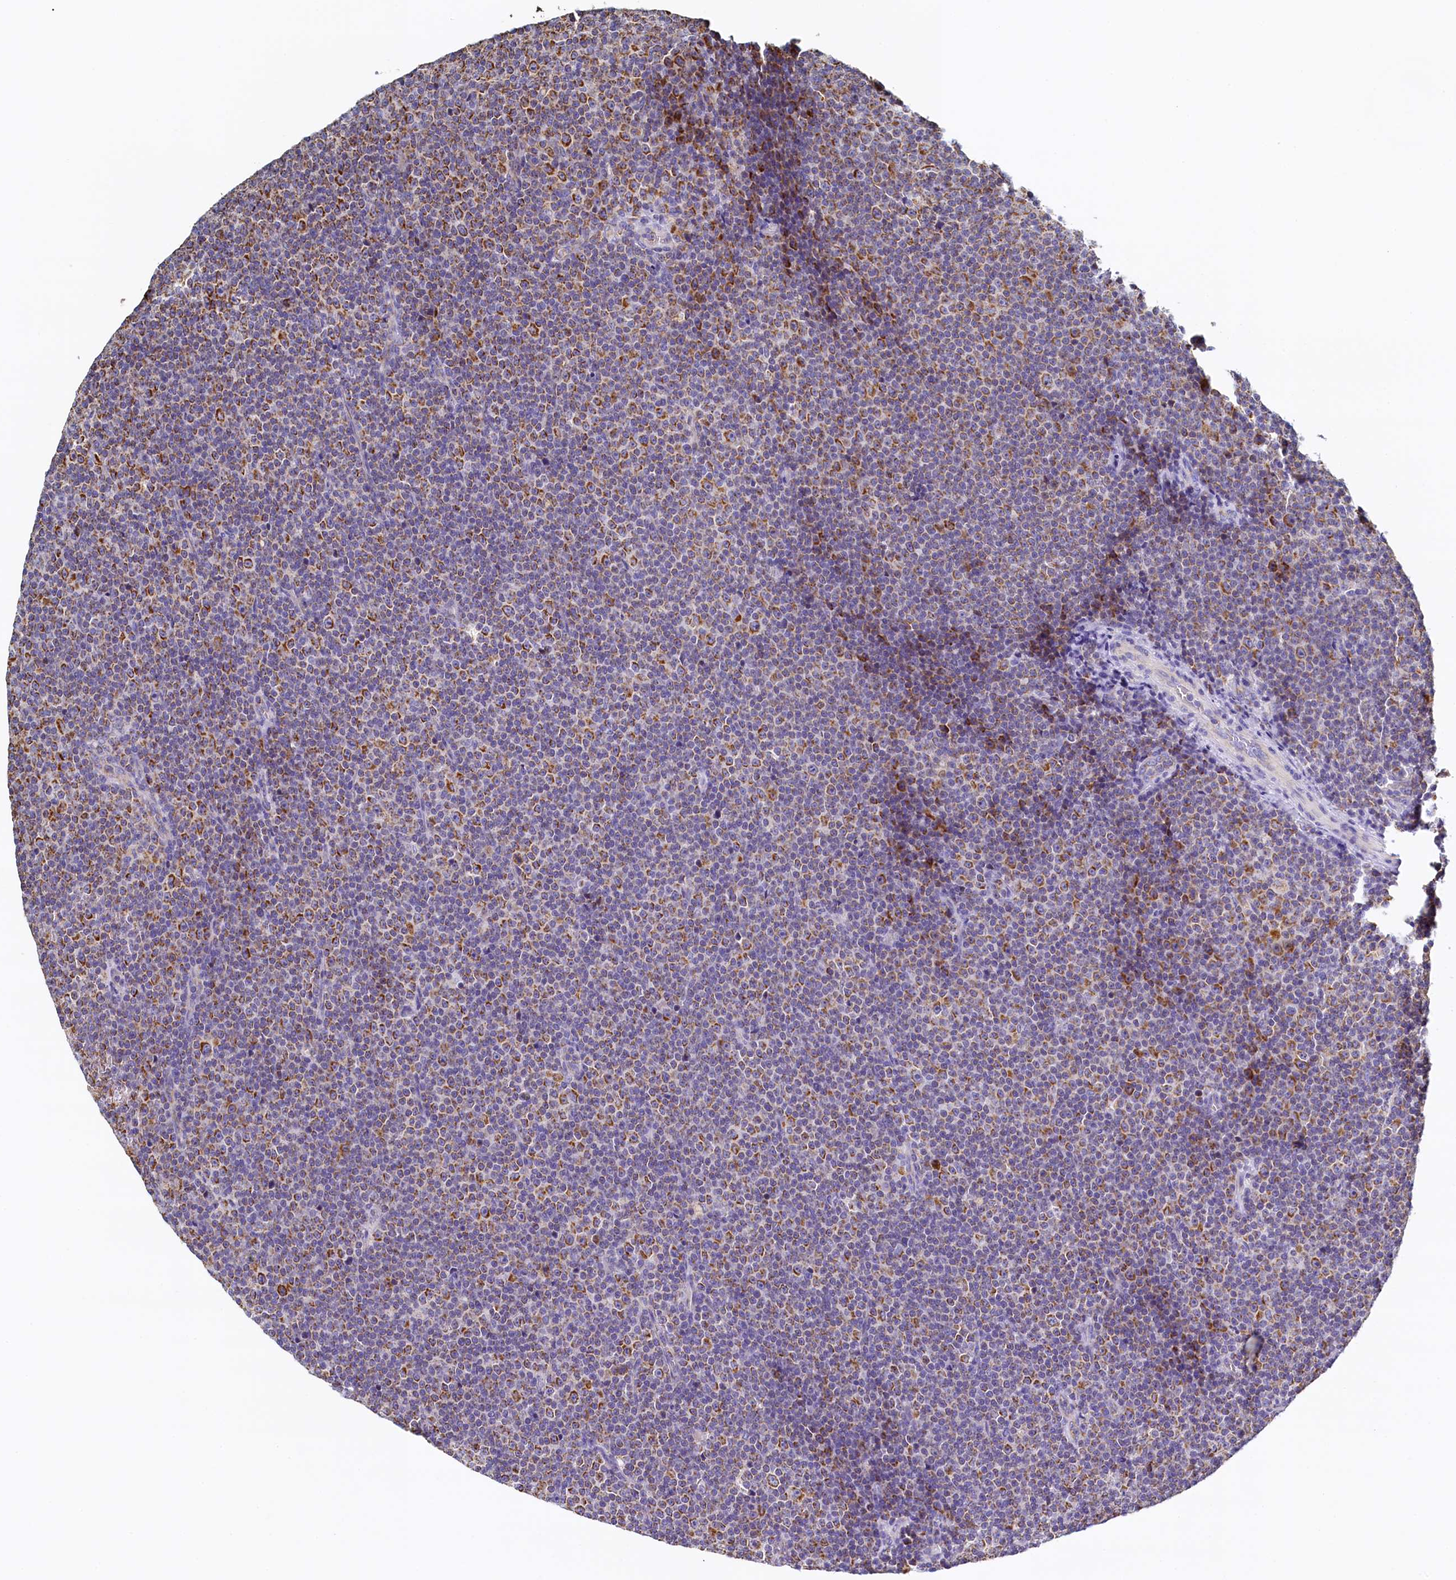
{"staining": {"intensity": "moderate", "quantity": ">75%", "location": "cytoplasmic/membranous"}, "tissue": "lymphoma", "cell_type": "Tumor cells", "image_type": "cancer", "snomed": [{"axis": "morphology", "description": "Malignant lymphoma, non-Hodgkin's type, Low grade"}, {"axis": "topography", "description": "Lymph node"}], "caption": "This is a histology image of immunohistochemistry staining of low-grade malignant lymphoma, non-Hodgkin's type, which shows moderate positivity in the cytoplasmic/membranous of tumor cells.", "gene": "POC1A", "patient": {"sex": "female", "age": 67}}